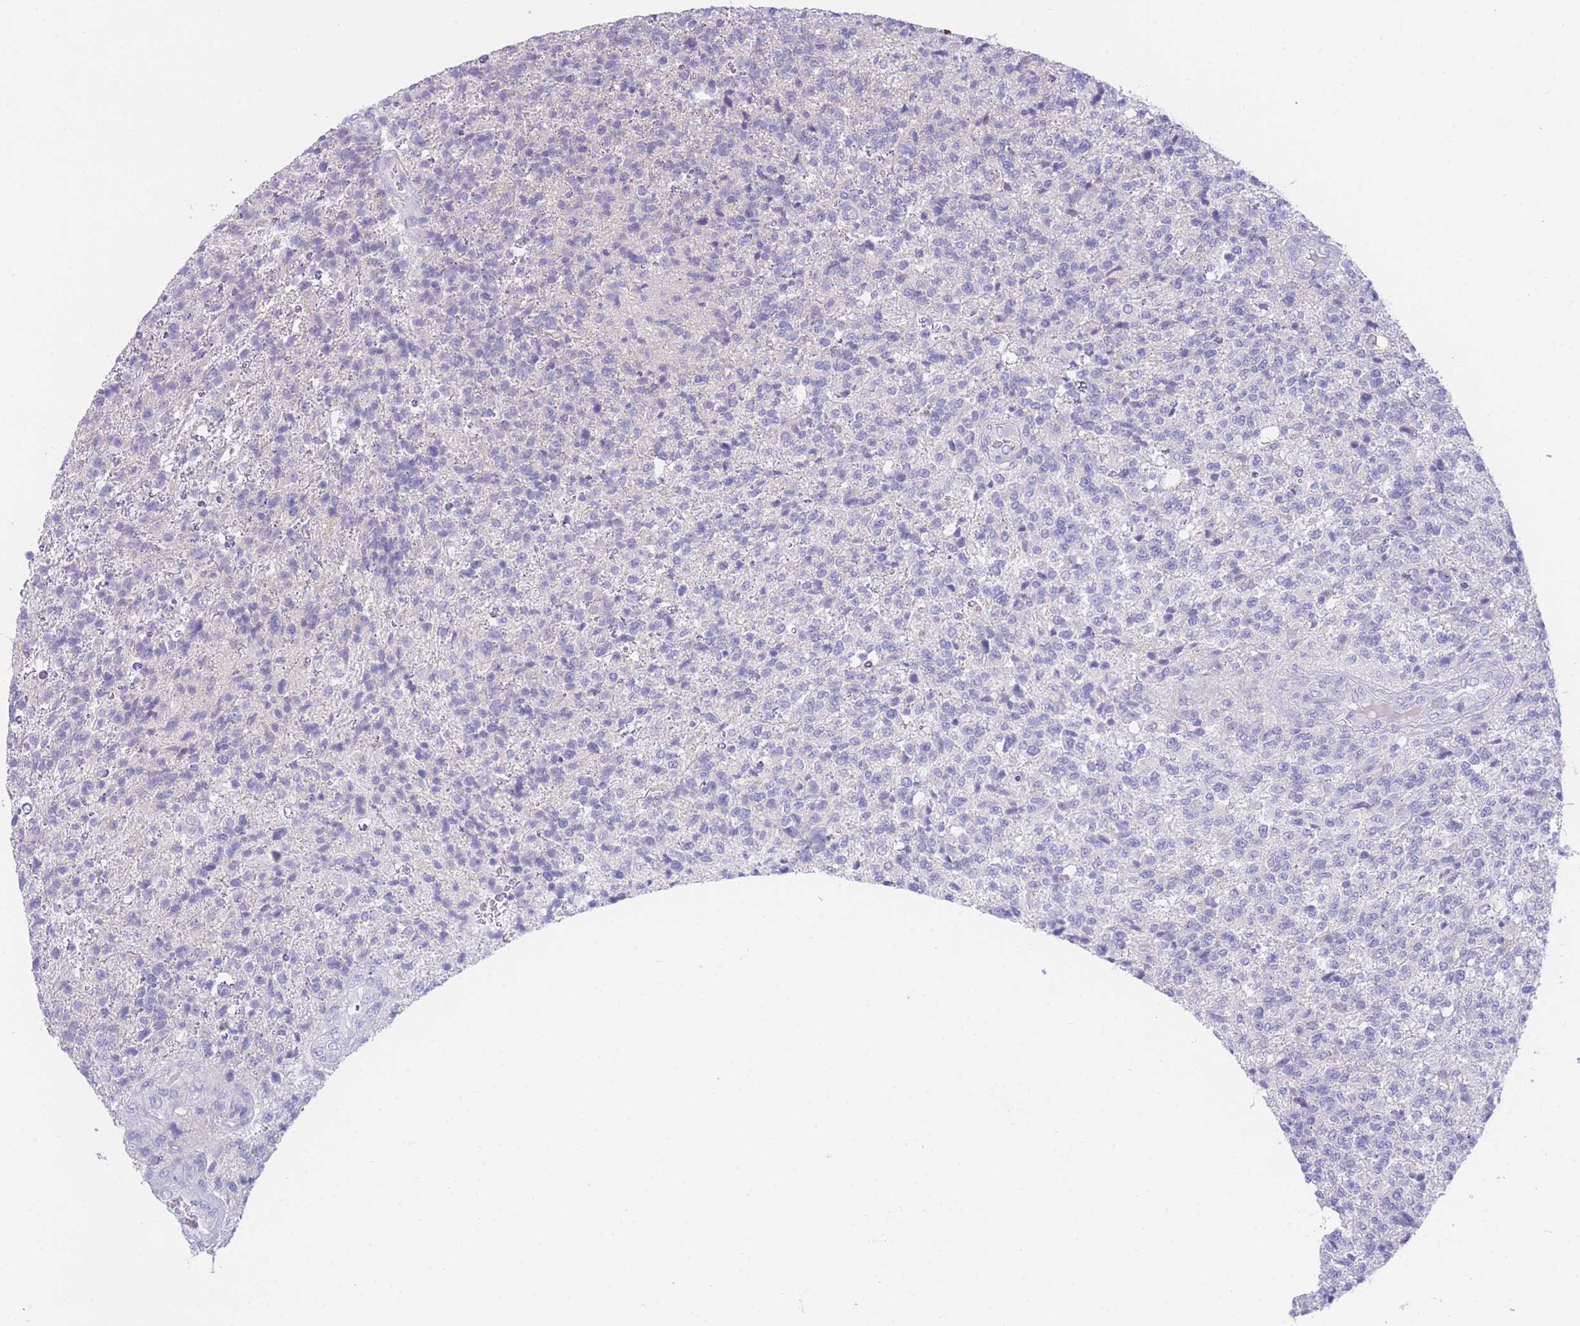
{"staining": {"intensity": "negative", "quantity": "none", "location": "none"}, "tissue": "glioma", "cell_type": "Tumor cells", "image_type": "cancer", "snomed": [{"axis": "morphology", "description": "Glioma, malignant, High grade"}, {"axis": "topography", "description": "Brain"}], "caption": "The image reveals no staining of tumor cells in glioma.", "gene": "PCDHB3", "patient": {"sex": "male", "age": 56}}